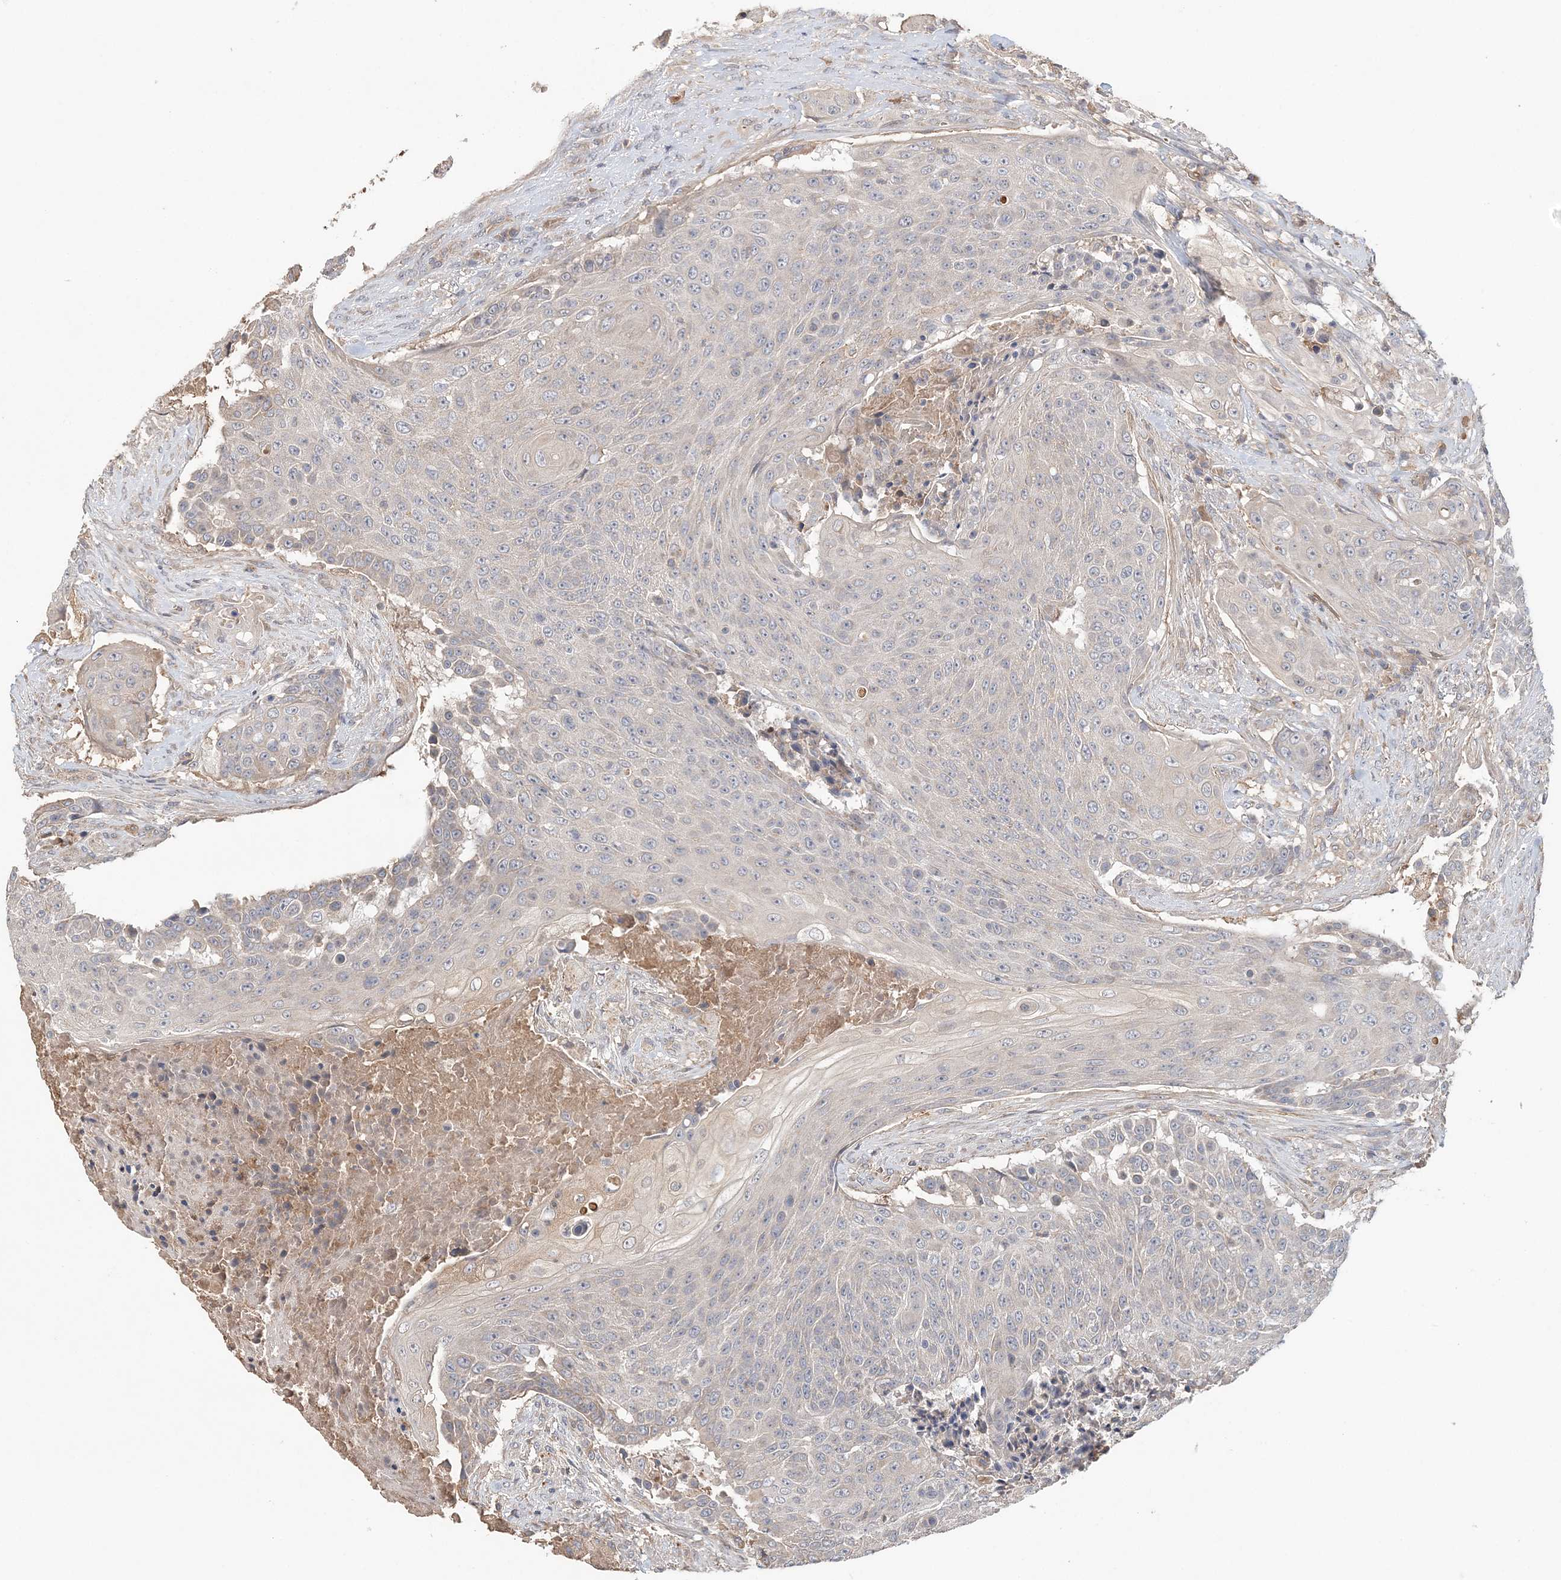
{"staining": {"intensity": "negative", "quantity": "none", "location": "none"}, "tissue": "urothelial cancer", "cell_type": "Tumor cells", "image_type": "cancer", "snomed": [{"axis": "morphology", "description": "Urothelial carcinoma, High grade"}, {"axis": "topography", "description": "Urinary bladder"}], "caption": "This is an immunohistochemistry (IHC) photomicrograph of urothelial cancer. There is no staining in tumor cells.", "gene": "SYCP3", "patient": {"sex": "female", "age": 63}}